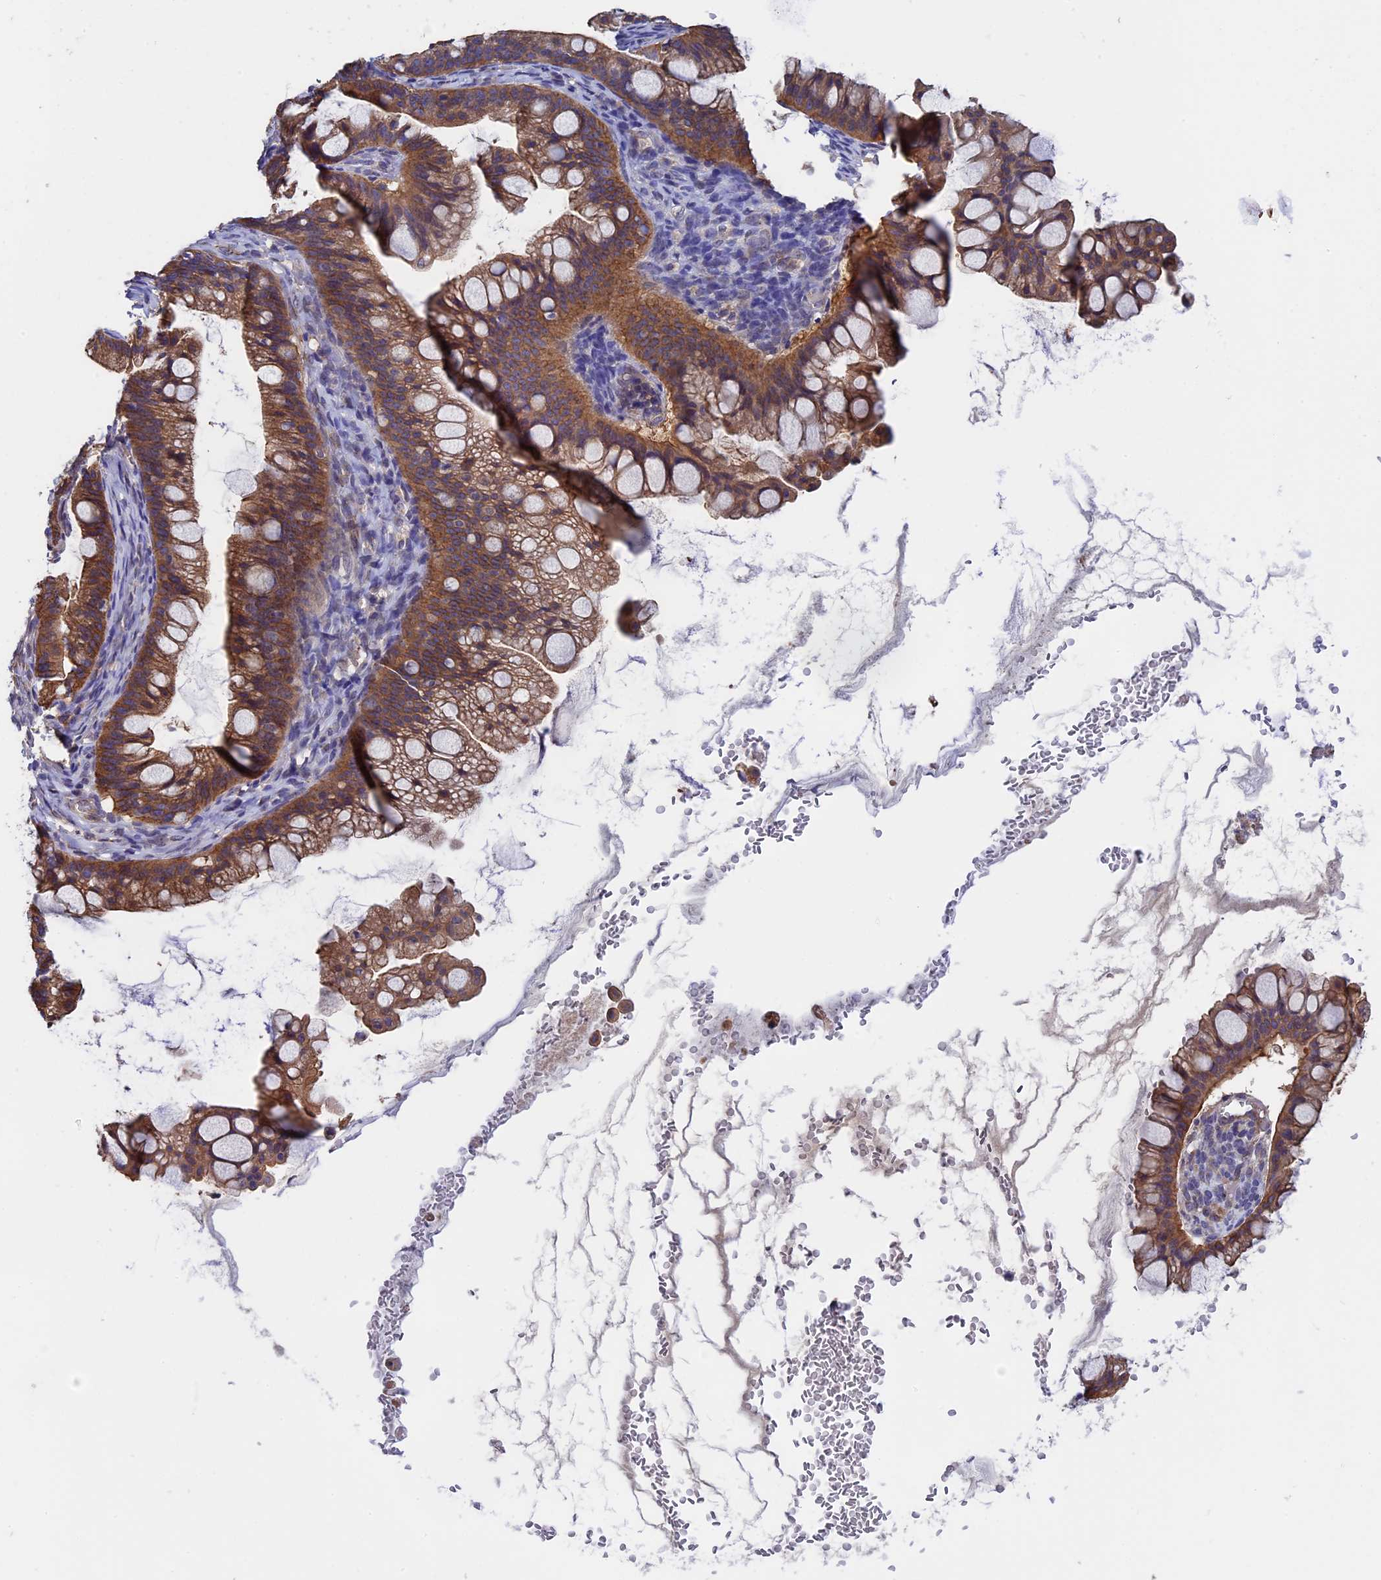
{"staining": {"intensity": "moderate", "quantity": ">75%", "location": "cytoplasmic/membranous"}, "tissue": "ovarian cancer", "cell_type": "Tumor cells", "image_type": "cancer", "snomed": [{"axis": "morphology", "description": "Cystadenocarcinoma, mucinous, NOS"}, {"axis": "topography", "description": "Ovary"}], "caption": "Ovarian cancer (mucinous cystadenocarcinoma) stained with DAB immunohistochemistry displays medium levels of moderate cytoplasmic/membranous staining in approximately >75% of tumor cells.", "gene": "SLC9A5", "patient": {"sex": "female", "age": 73}}